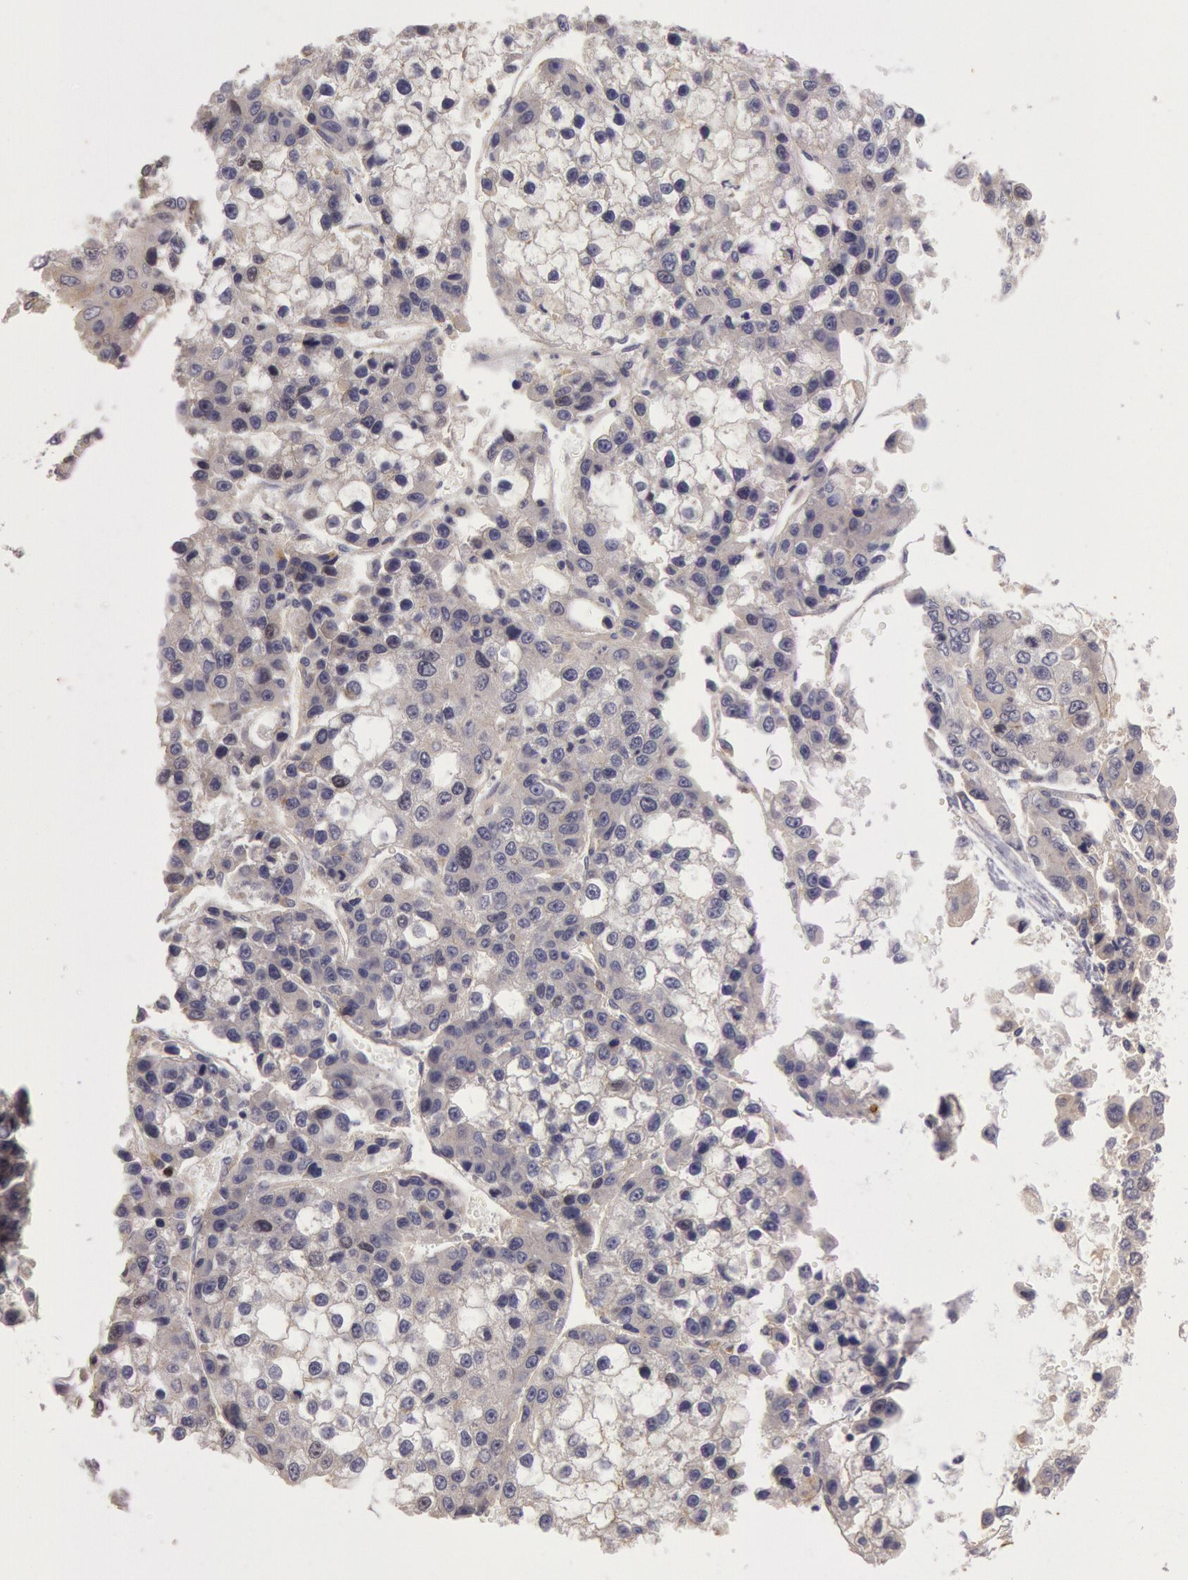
{"staining": {"intensity": "negative", "quantity": "none", "location": "none"}, "tissue": "liver cancer", "cell_type": "Tumor cells", "image_type": "cancer", "snomed": [{"axis": "morphology", "description": "Carcinoma, Hepatocellular, NOS"}, {"axis": "topography", "description": "Liver"}], "caption": "Liver hepatocellular carcinoma was stained to show a protein in brown. There is no significant positivity in tumor cells.", "gene": "AMOTL1", "patient": {"sex": "female", "age": 66}}